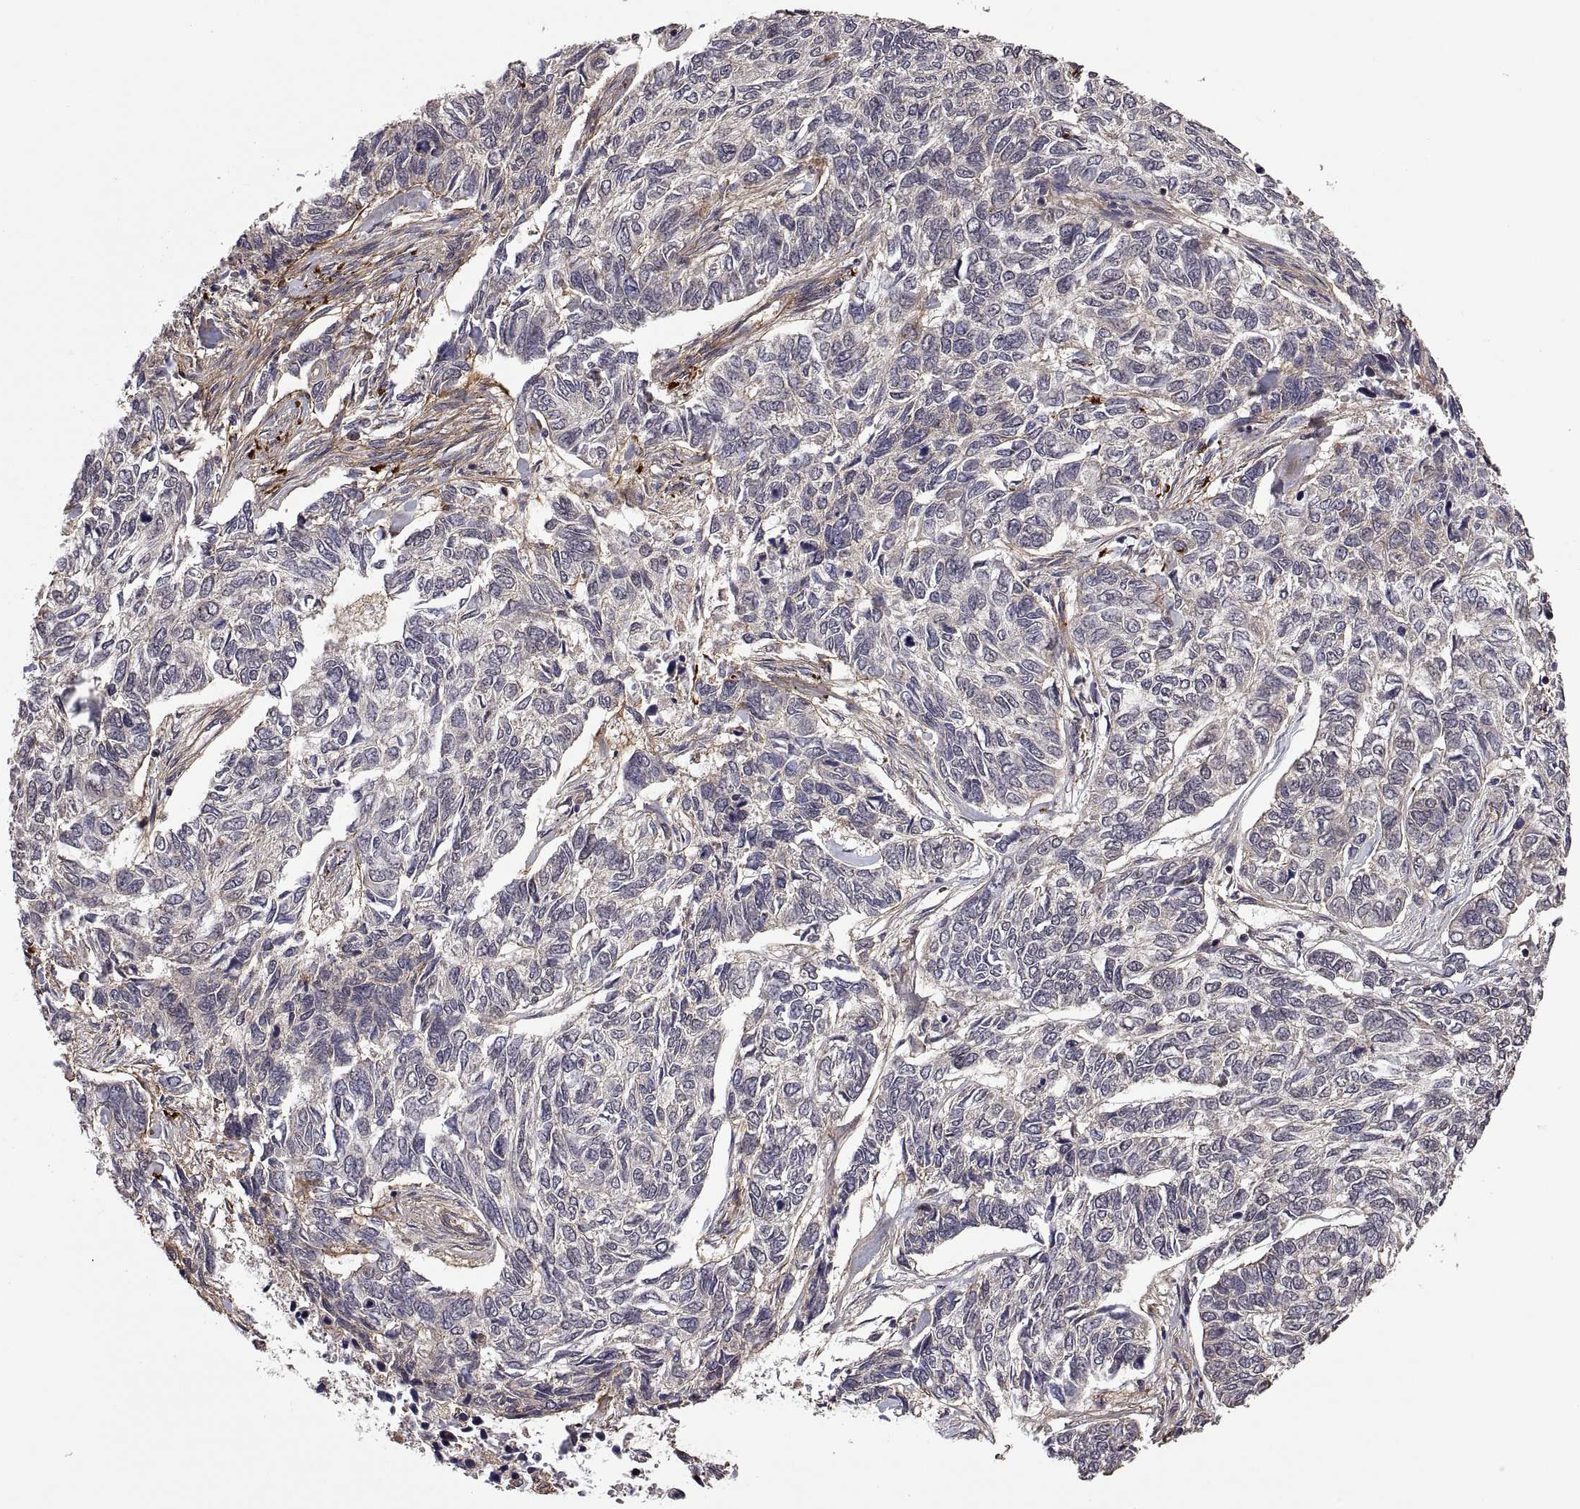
{"staining": {"intensity": "negative", "quantity": "none", "location": "none"}, "tissue": "skin cancer", "cell_type": "Tumor cells", "image_type": "cancer", "snomed": [{"axis": "morphology", "description": "Basal cell carcinoma"}, {"axis": "topography", "description": "Skin"}], "caption": "Protein analysis of skin cancer (basal cell carcinoma) demonstrates no significant expression in tumor cells.", "gene": "ZNRF2", "patient": {"sex": "female", "age": 65}}